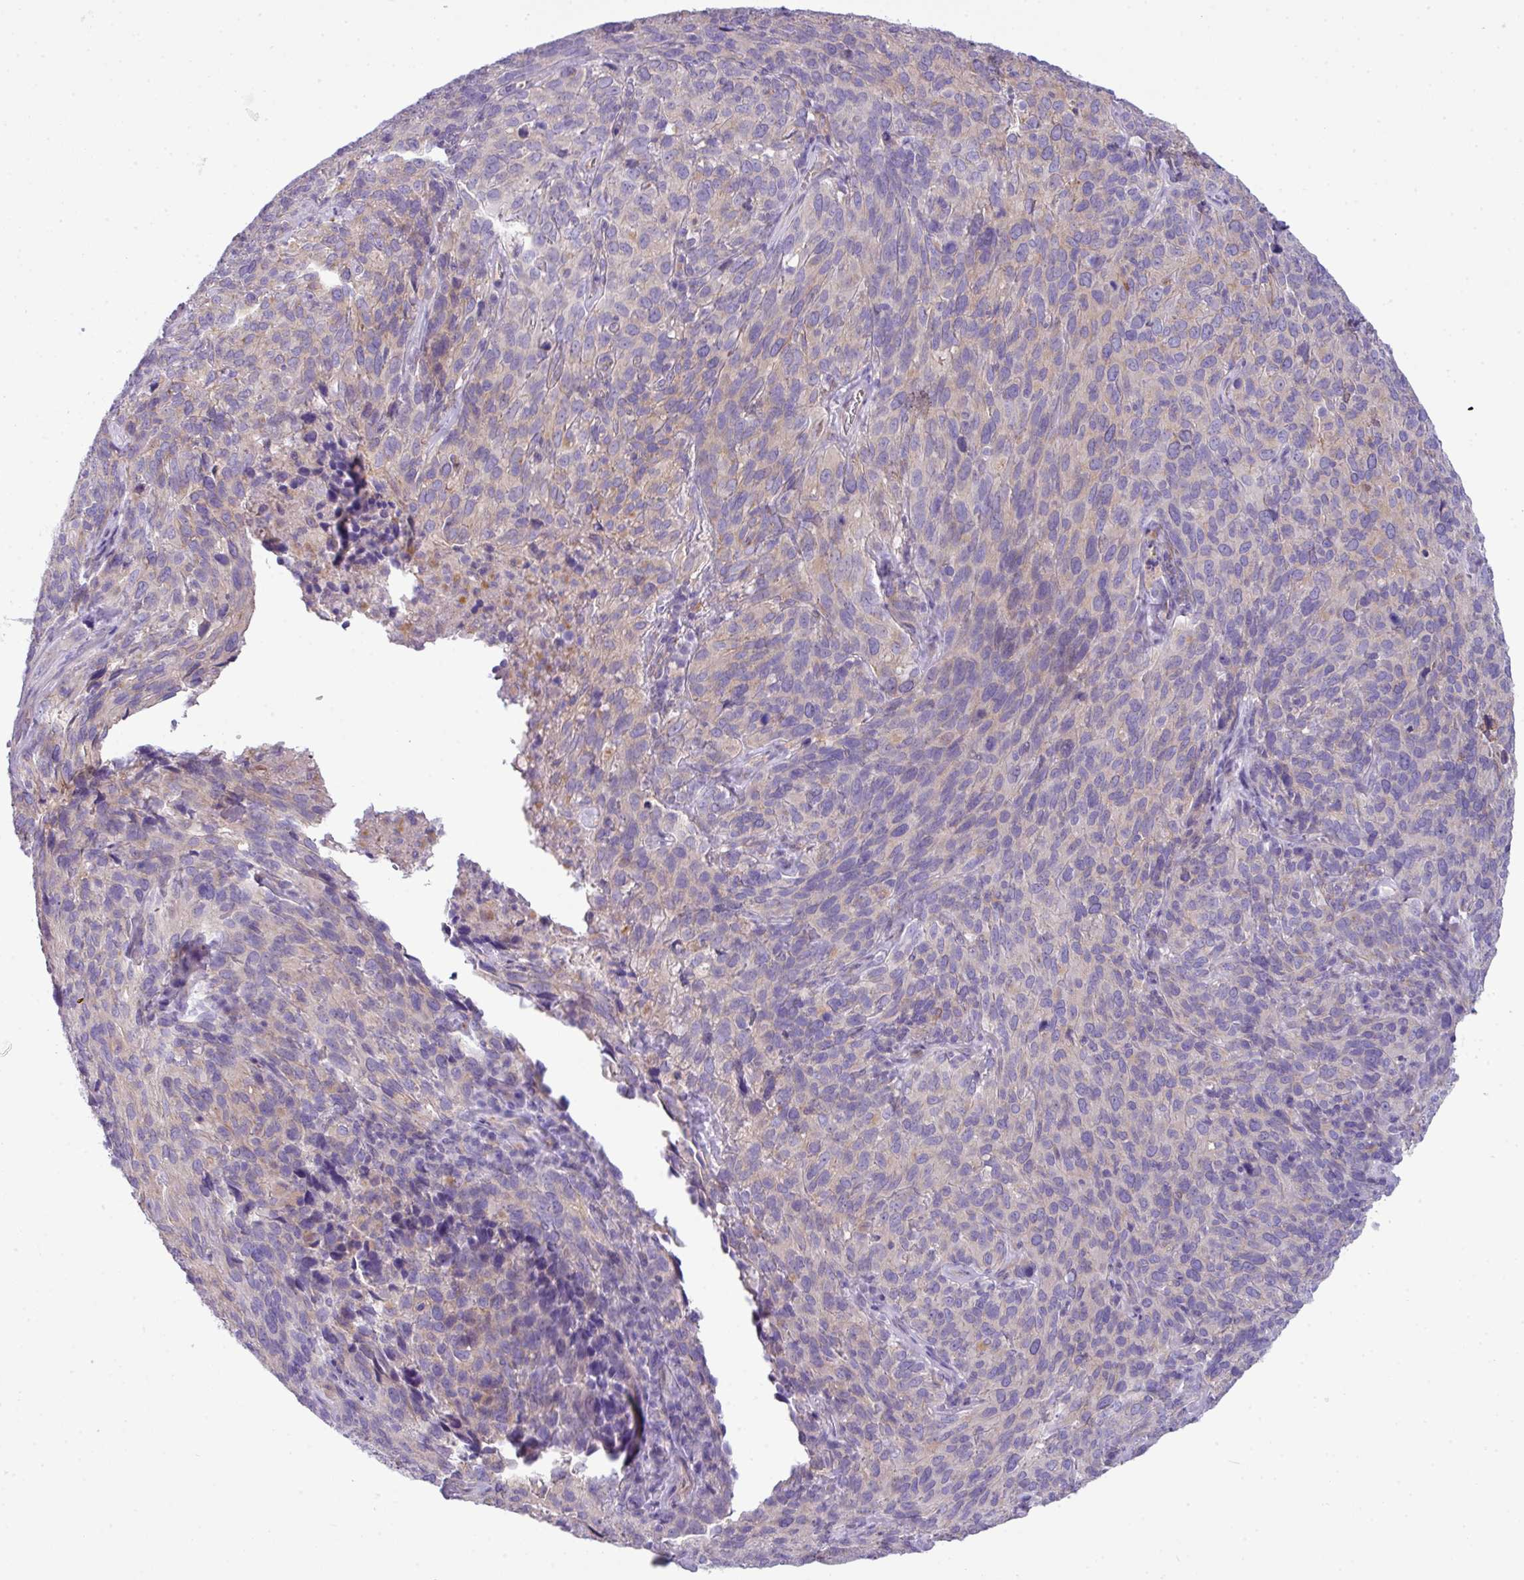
{"staining": {"intensity": "weak", "quantity": "<25%", "location": "cytoplasmic/membranous"}, "tissue": "cervical cancer", "cell_type": "Tumor cells", "image_type": "cancer", "snomed": [{"axis": "morphology", "description": "Squamous cell carcinoma, NOS"}, {"axis": "topography", "description": "Cervix"}], "caption": "Immunohistochemistry of squamous cell carcinoma (cervical) demonstrates no positivity in tumor cells.", "gene": "ABCC5", "patient": {"sex": "female", "age": 51}}